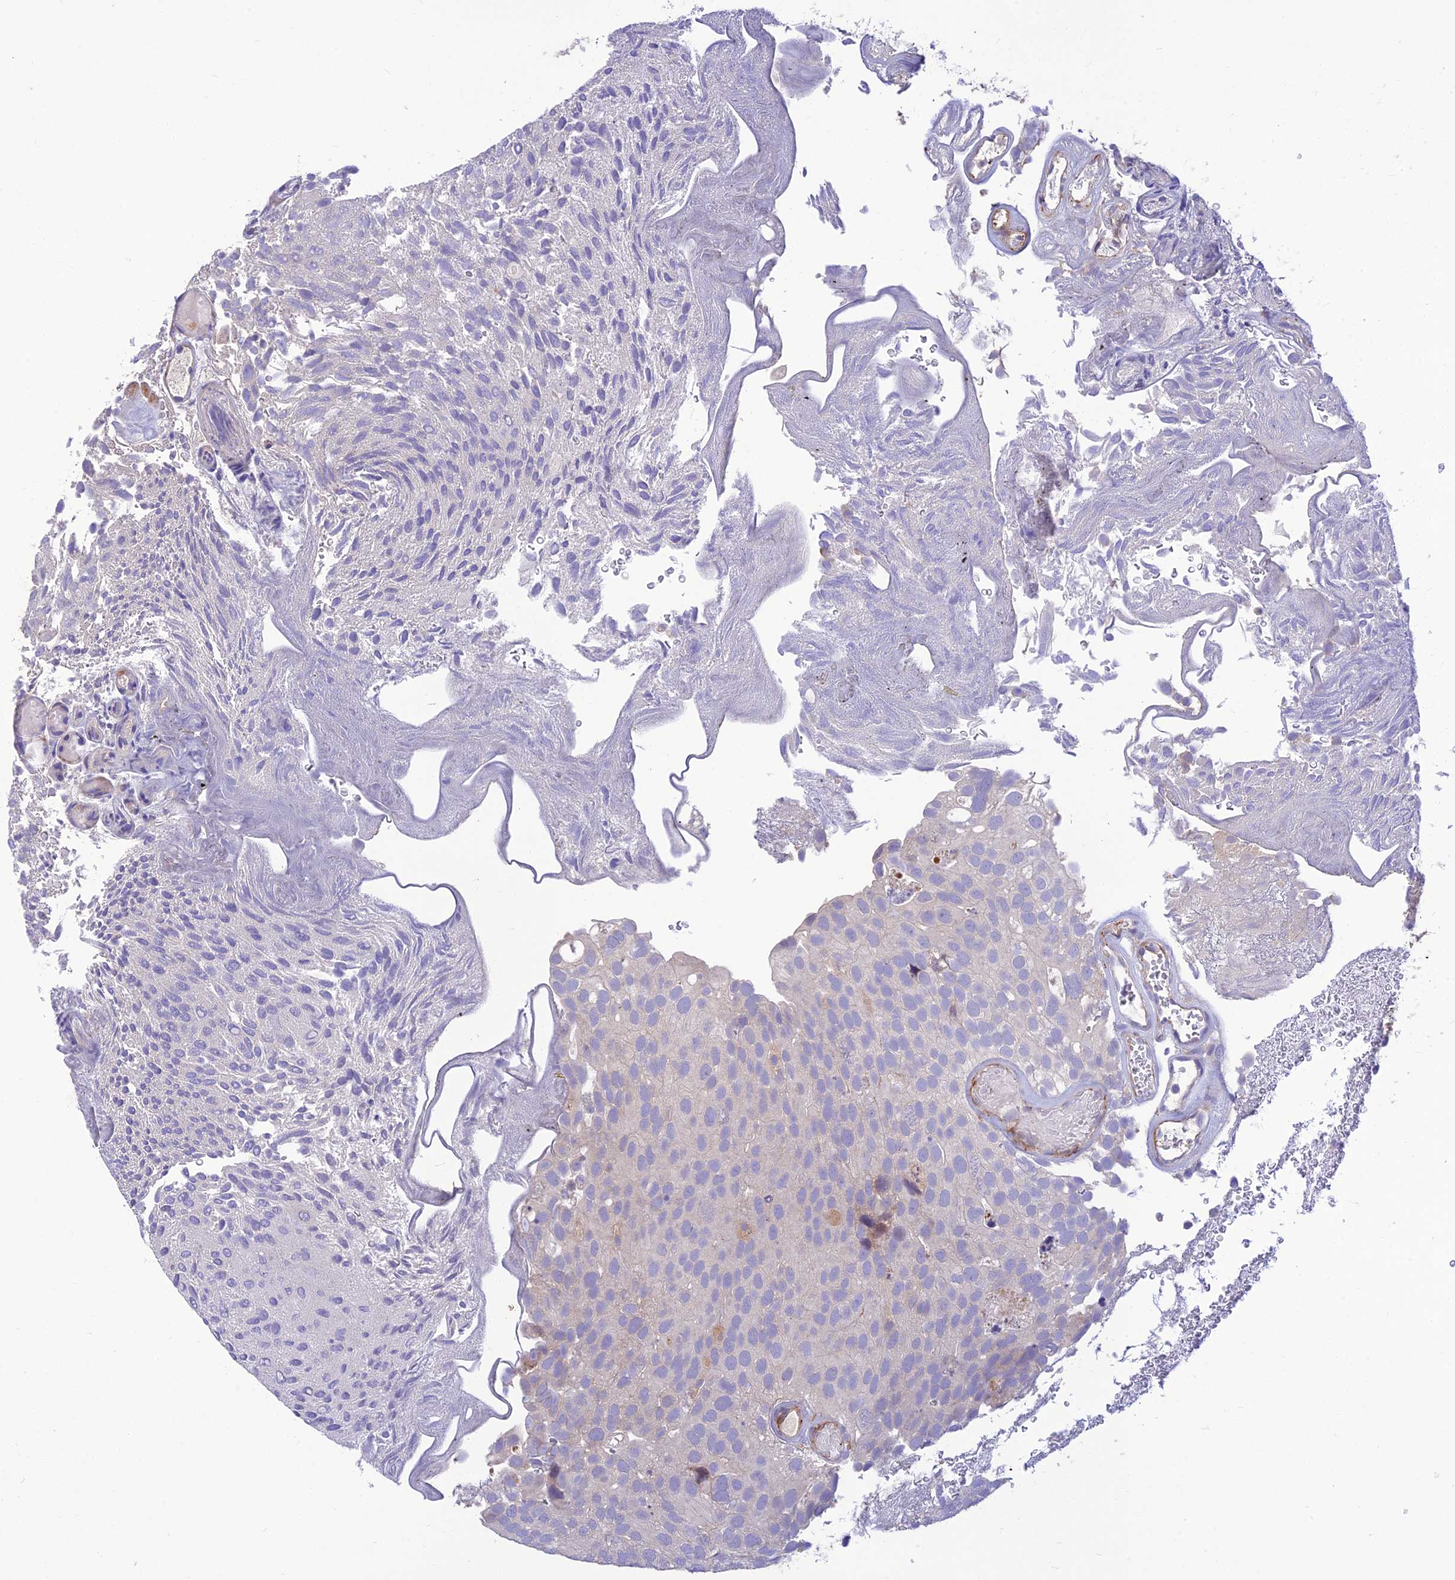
{"staining": {"intensity": "negative", "quantity": "none", "location": "none"}, "tissue": "urothelial cancer", "cell_type": "Tumor cells", "image_type": "cancer", "snomed": [{"axis": "morphology", "description": "Urothelial carcinoma, Low grade"}, {"axis": "topography", "description": "Urinary bladder"}], "caption": "Immunohistochemistry micrograph of human urothelial carcinoma (low-grade) stained for a protein (brown), which demonstrates no positivity in tumor cells. (Brightfield microscopy of DAB immunohistochemistry at high magnification).", "gene": "ST8SIA5", "patient": {"sex": "male", "age": 78}}